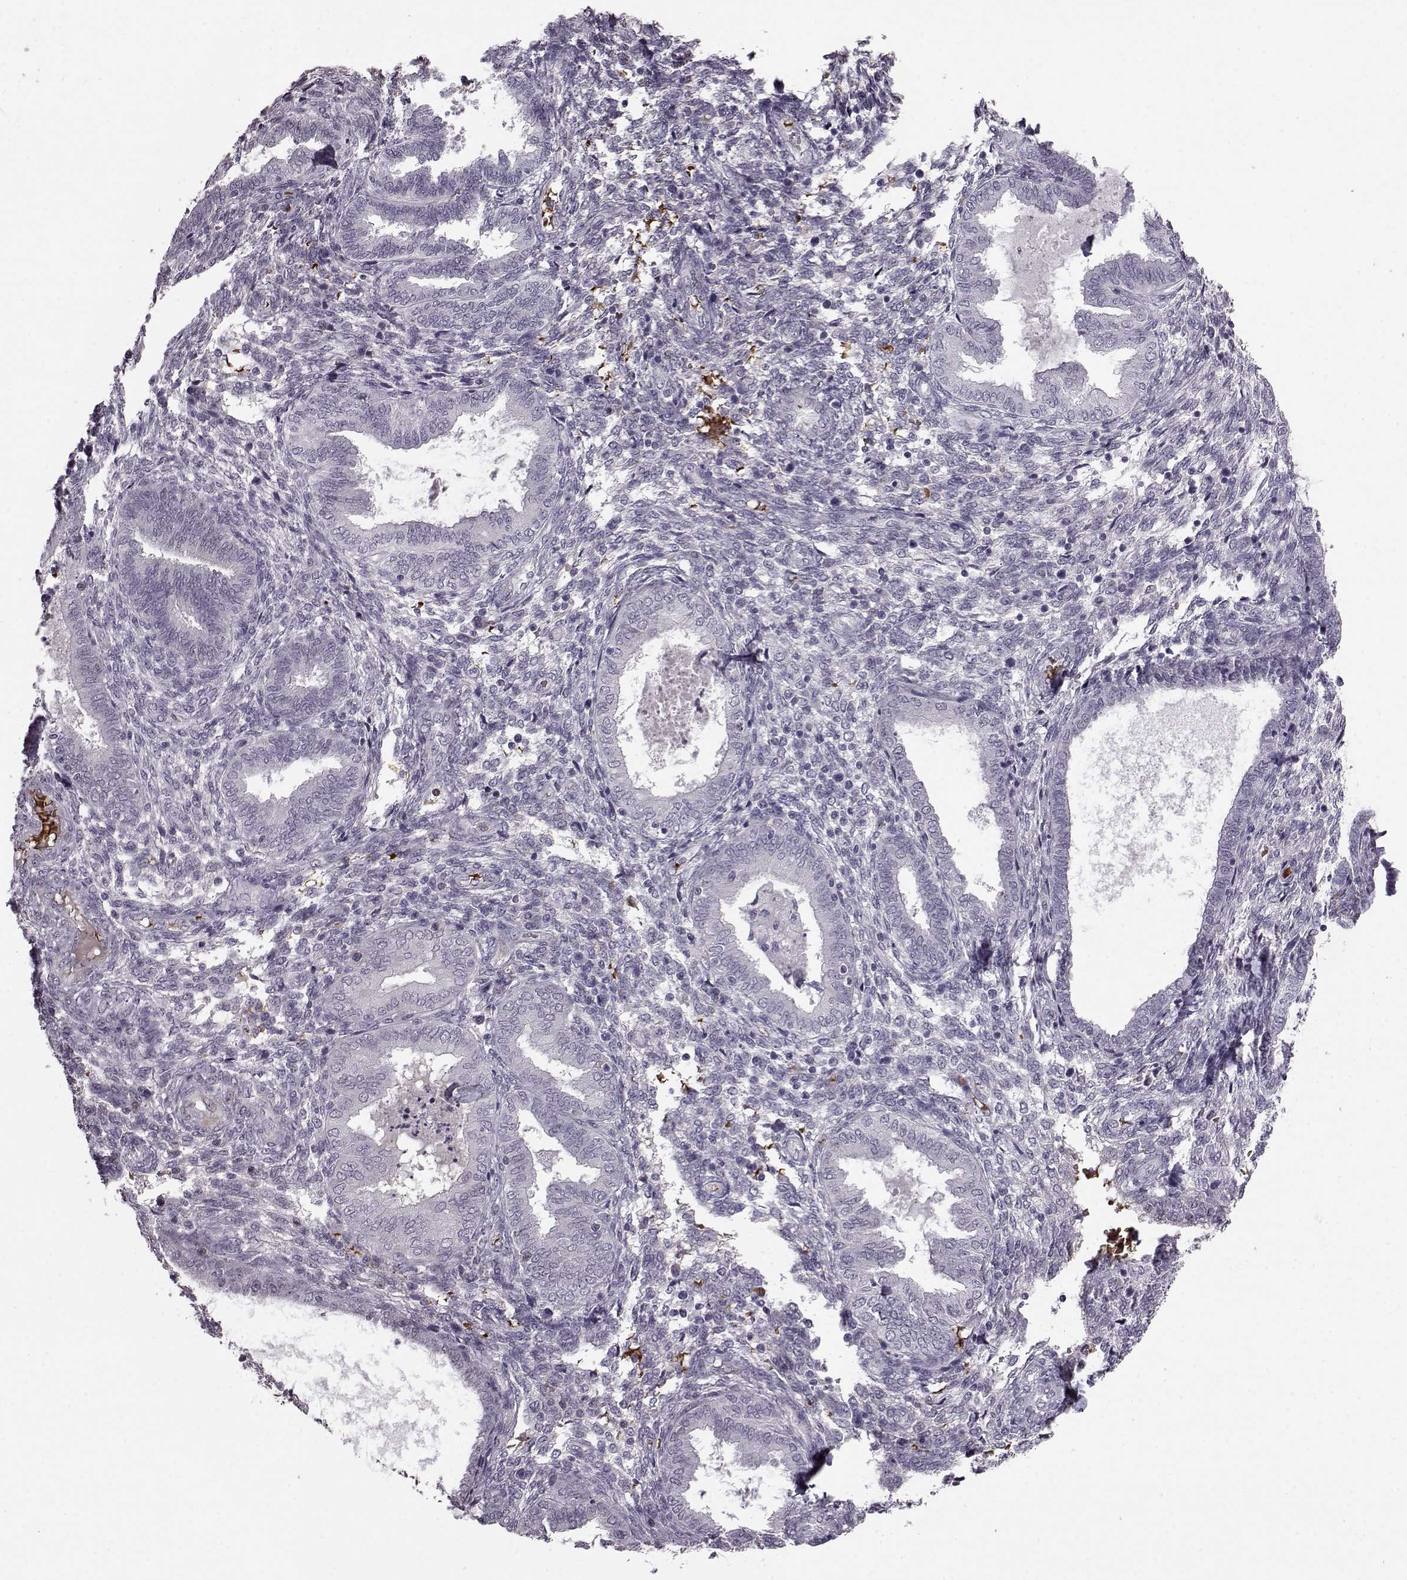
{"staining": {"intensity": "negative", "quantity": "none", "location": "none"}, "tissue": "endometrium", "cell_type": "Cells in endometrial stroma", "image_type": "normal", "snomed": [{"axis": "morphology", "description": "Normal tissue, NOS"}, {"axis": "topography", "description": "Endometrium"}], "caption": "Immunohistochemical staining of unremarkable endometrium reveals no significant staining in cells in endometrial stroma.", "gene": "PROP1", "patient": {"sex": "female", "age": 42}}